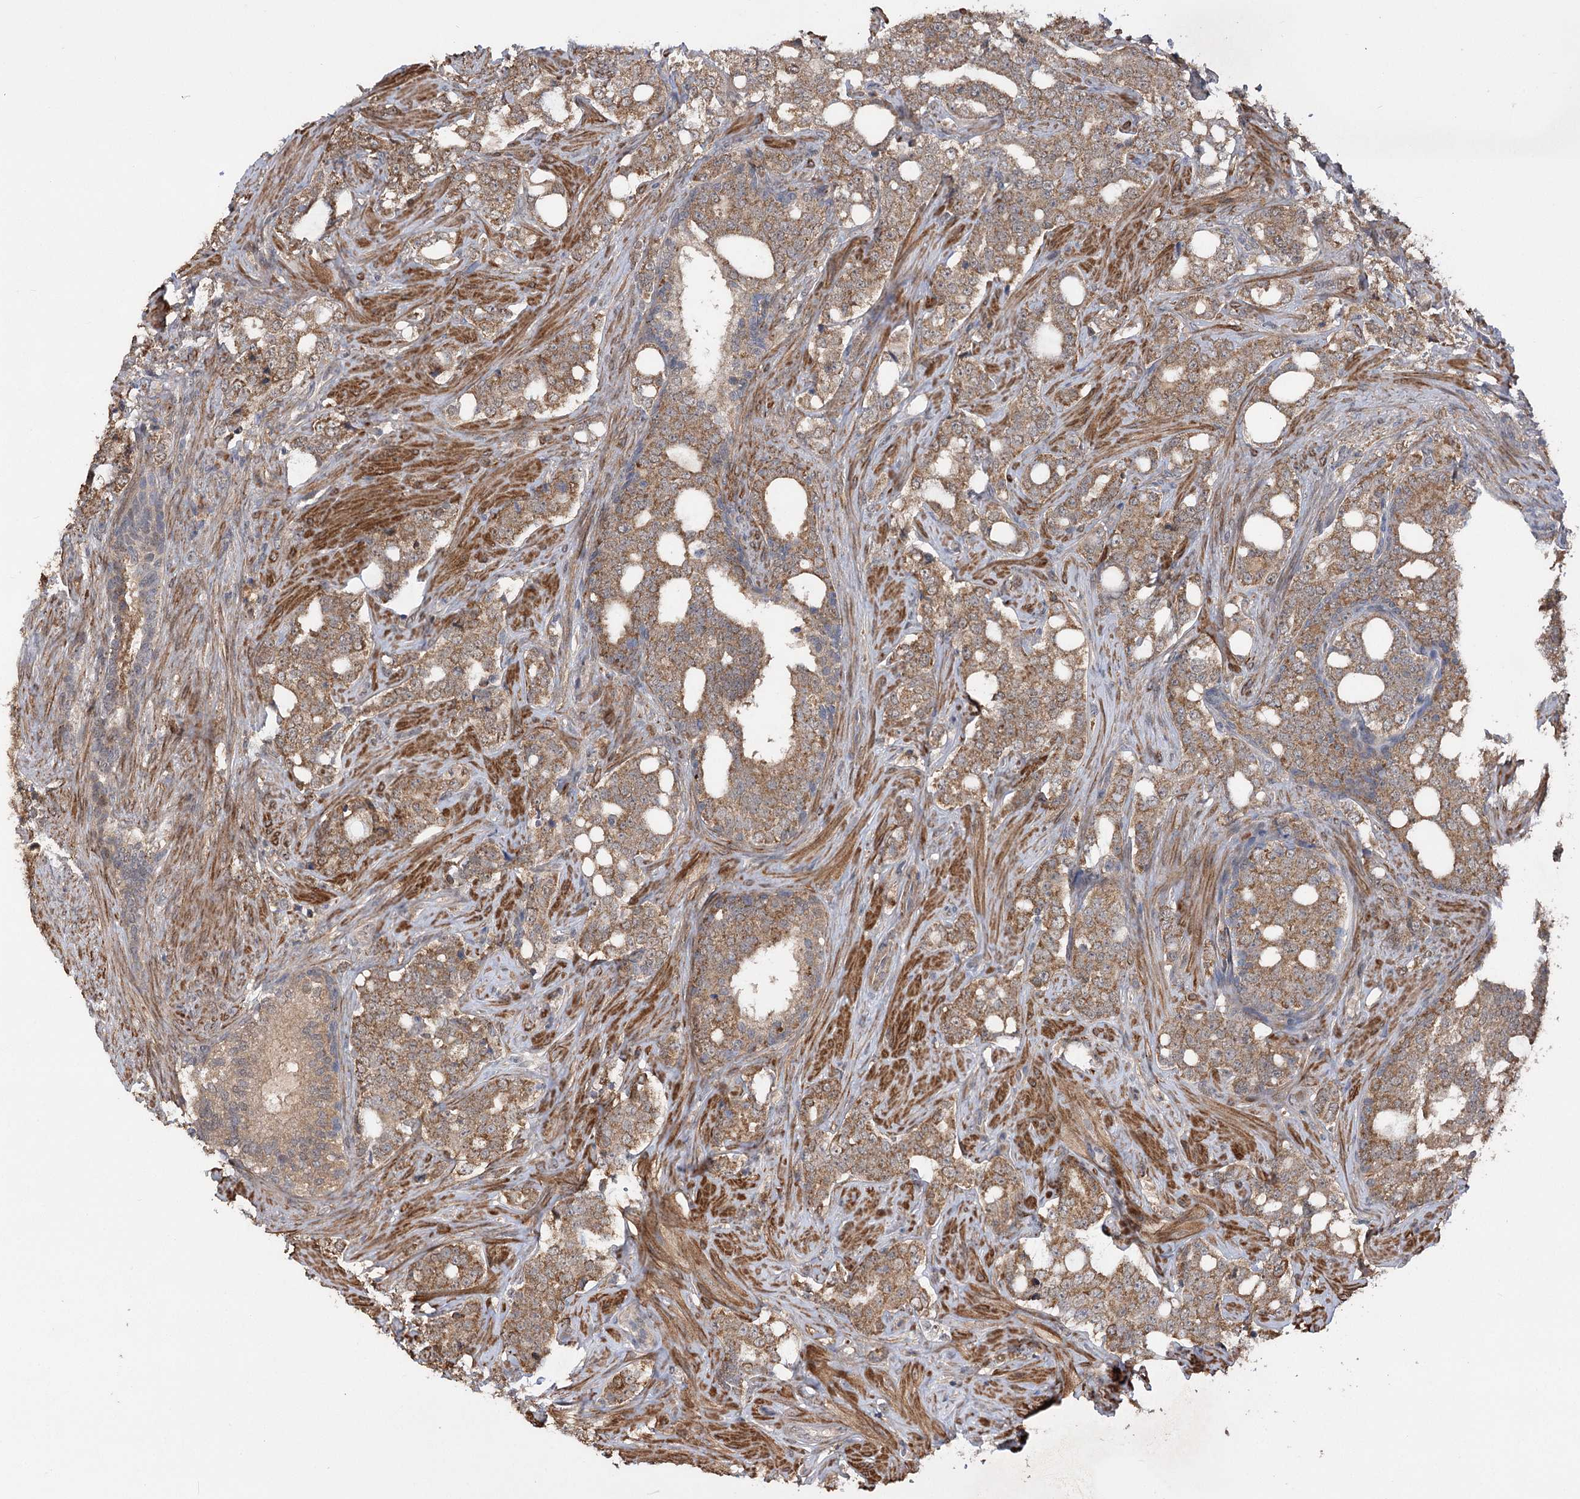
{"staining": {"intensity": "moderate", "quantity": ">75%", "location": "cytoplasmic/membranous"}, "tissue": "prostate cancer", "cell_type": "Tumor cells", "image_type": "cancer", "snomed": [{"axis": "morphology", "description": "Adenocarcinoma, High grade"}, {"axis": "topography", "description": "Prostate"}], "caption": "This histopathology image reveals IHC staining of prostate high-grade adenocarcinoma, with medium moderate cytoplasmic/membranous positivity in approximately >75% of tumor cells.", "gene": "TENM2", "patient": {"sex": "male", "age": 64}}